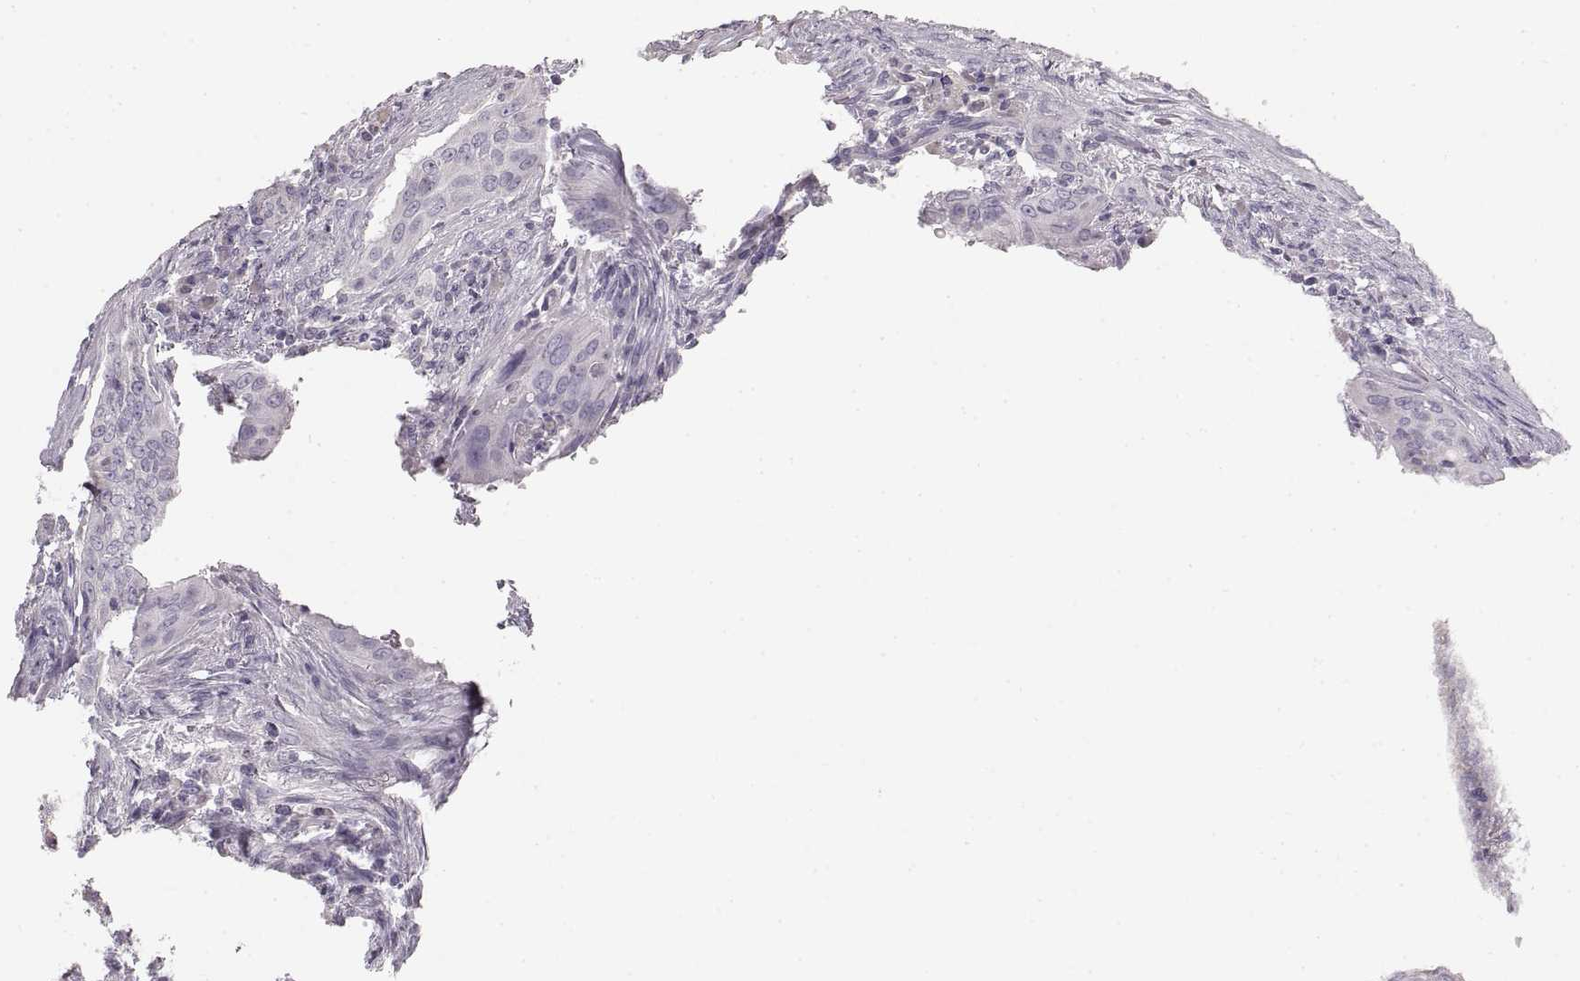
{"staining": {"intensity": "negative", "quantity": "none", "location": "none"}, "tissue": "urothelial cancer", "cell_type": "Tumor cells", "image_type": "cancer", "snomed": [{"axis": "morphology", "description": "Urothelial carcinoma, High grade"}, {"axis": "topography", "description": "Urinary bladder"}], "caption": "Photomicrograph shows no protein expression in tumor cells of urothelial cancer tissue. (Immunohistochemistry, brightfield microscopy, high magnification).", "gene": "ZP3", "patient": {"sex": "male", "age": 82}}